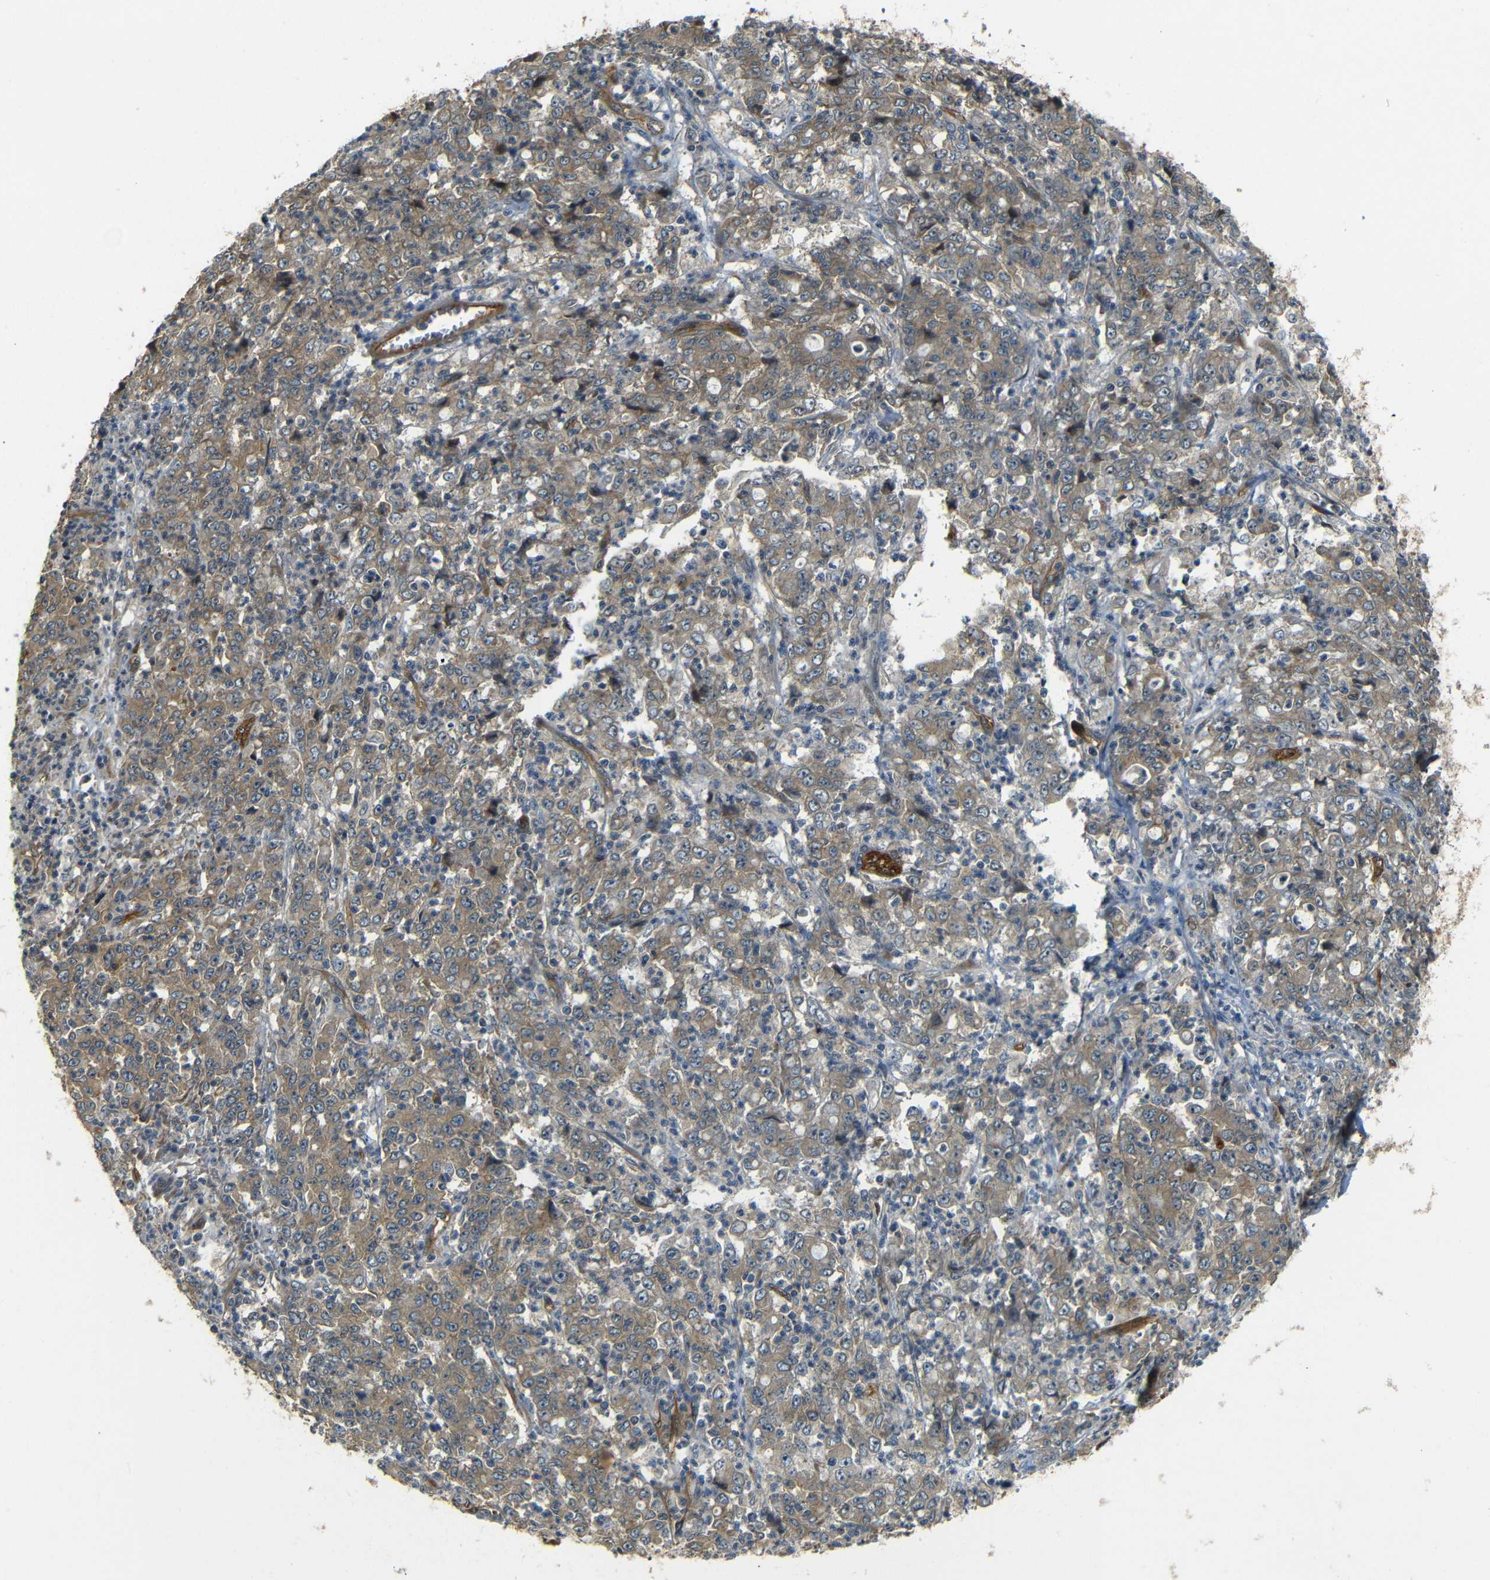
{"staining": {"intensity": "moderate", "quantity": ">75%", "location": "cytoplasmic/membranous"}, "tissue": "stomach cancer", "cell_type": "Tumor cells", "image_type": "cancer", "snomed": [{"axis": "morphology", "description": "Adenocarcinoma, NOS"}, {"axis": "topography", "description": "Stomach, lower"}], "caption": "IHC (DAB) staining of stomach cancer (adenocarcinoma) exhibits moderate cytoplasmic/membranous protein positivity in about >75% of tumor cells.", "gene": "RELL1", "patient": {"sex": "female", "age": 71}}